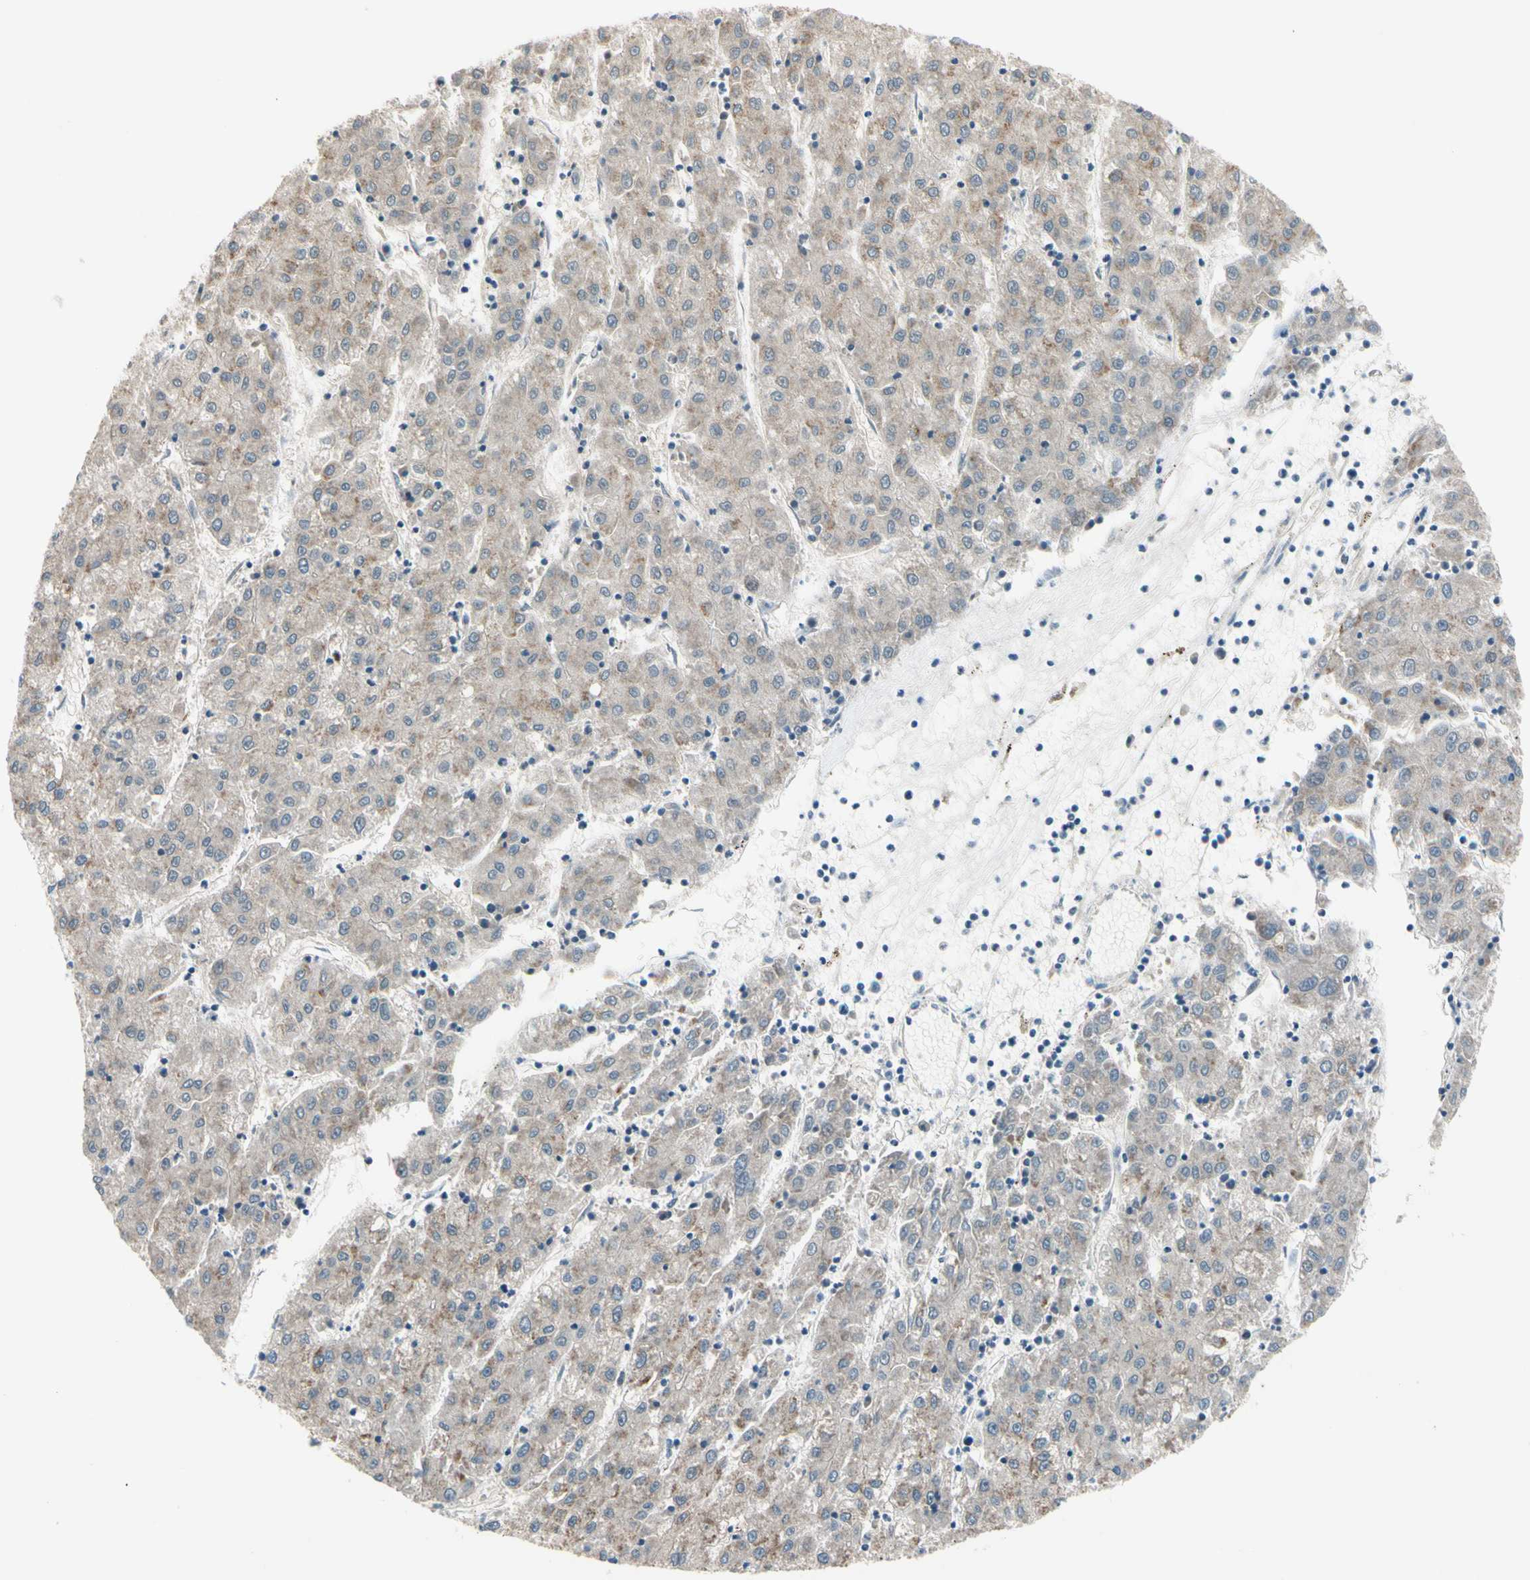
{"staining": {"intensity": "moderate", "quantity": "25%-75%", "location": "cytoplasmic/membranous"}, "tissue": "liver cancer", "cell_type": "Tumor cells", "image_type": "cancer", "snomed": [{"axis": "morphology", "description": "Carcinoma, Hepatocellular, NOS"}, {"axis": "topography", "description": "Liver"}], "caption": "Moderate cytoplasmic/membranous staining is appreciated in about 25%-75% of tumor cells in hepatocellular carcinoma (liver).", "gene": "CFAP36", "patient": {"sex": "male", "age": 72}}